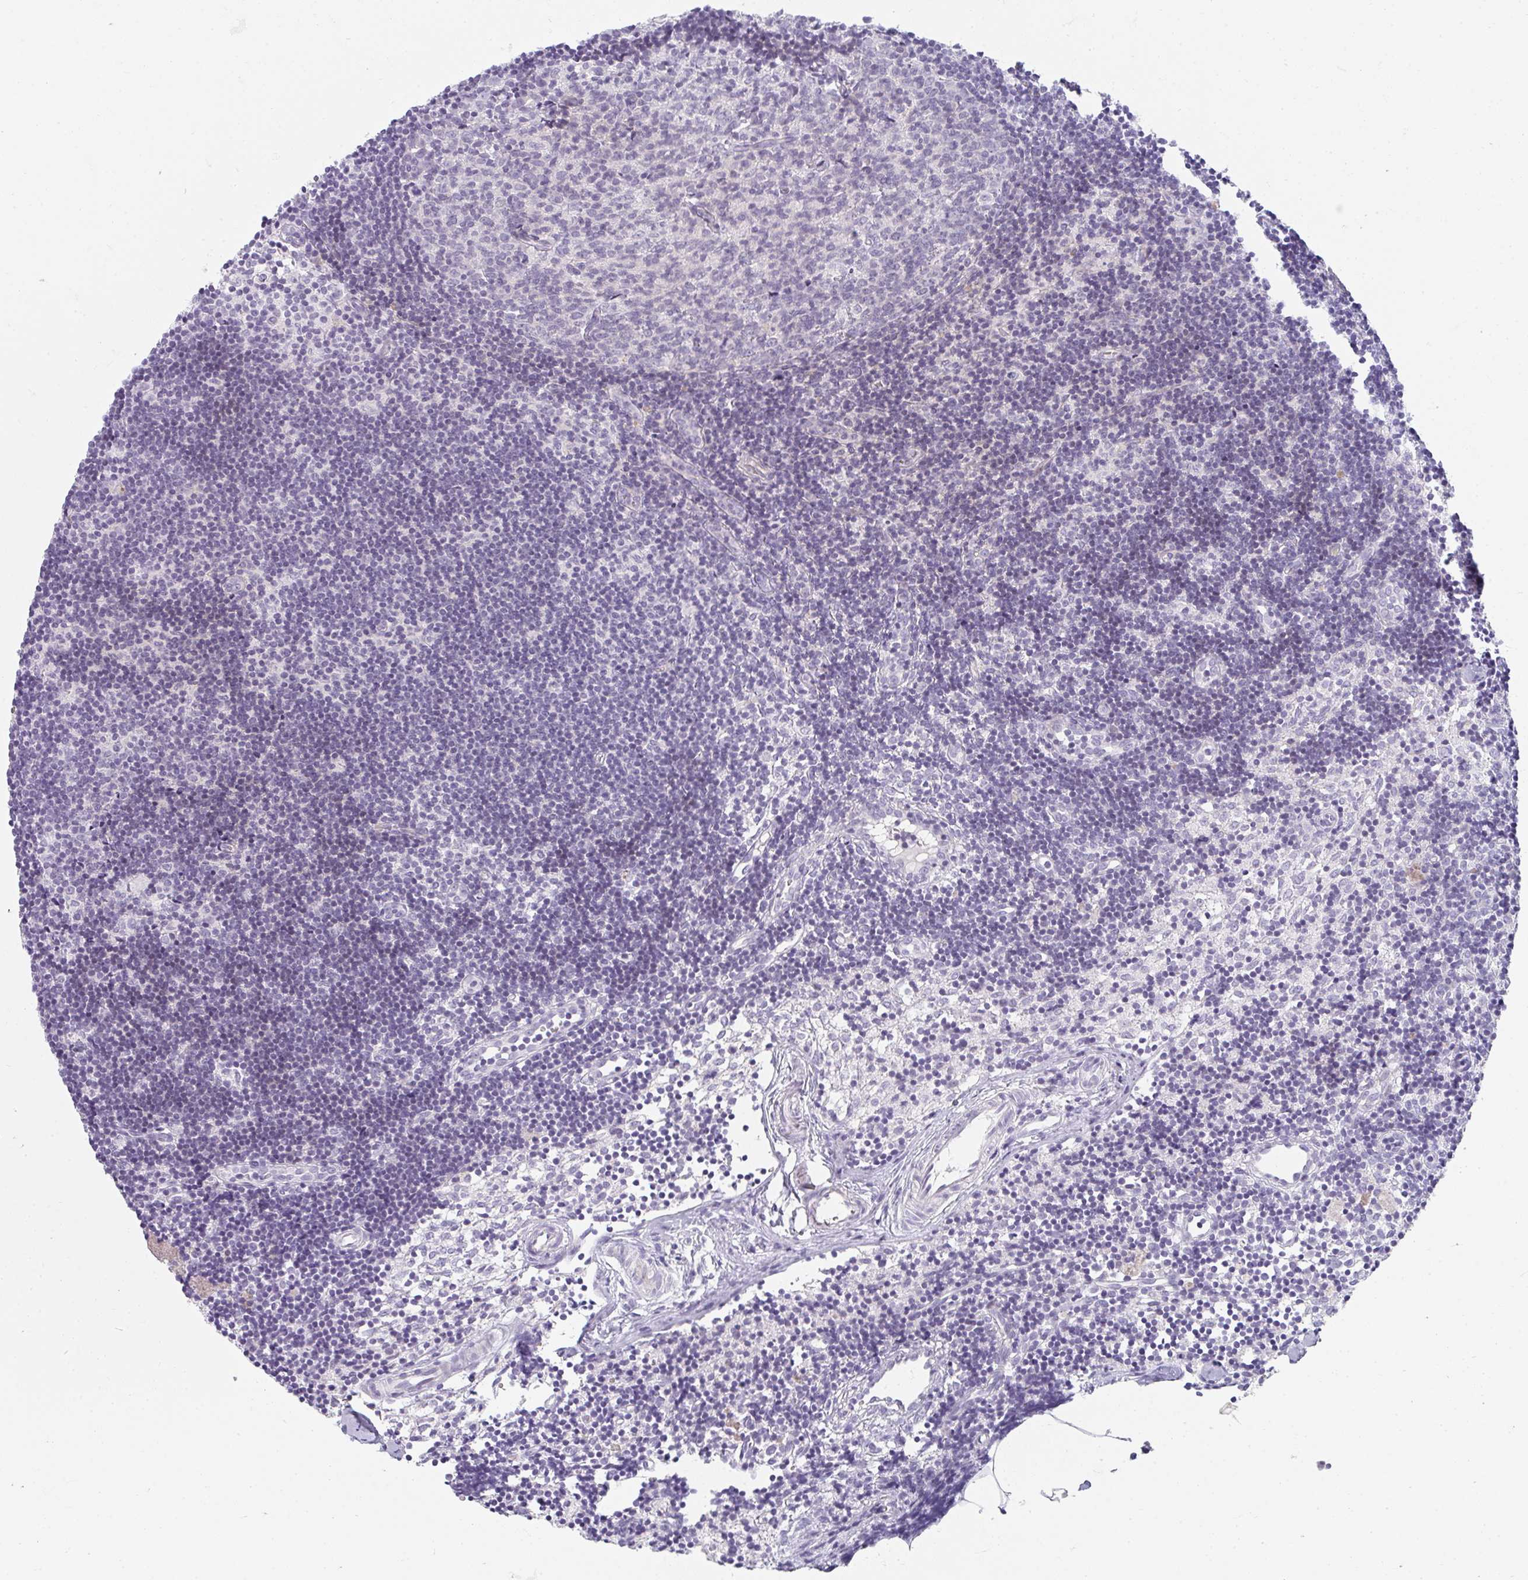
{"staining": {"intensity": "negative", "quantity": "none", "location": "none"}, "tissue": "lymph node", "cell_type": "Germinal center cells", "image_type": "normal", "snomed": [{"axis": "morphology", "description": "Normal tissue, NOS"}, {"axis": "topography", "description": "Lymph node"}], "caption": "Immunohistochemistry (IHC) histopathology image of normal lymph node stained for a protein (brown), which reveals no positivity in germinal center cells.", "gene": "NEU2", "patient": {"sex": "female", "age": 31}}